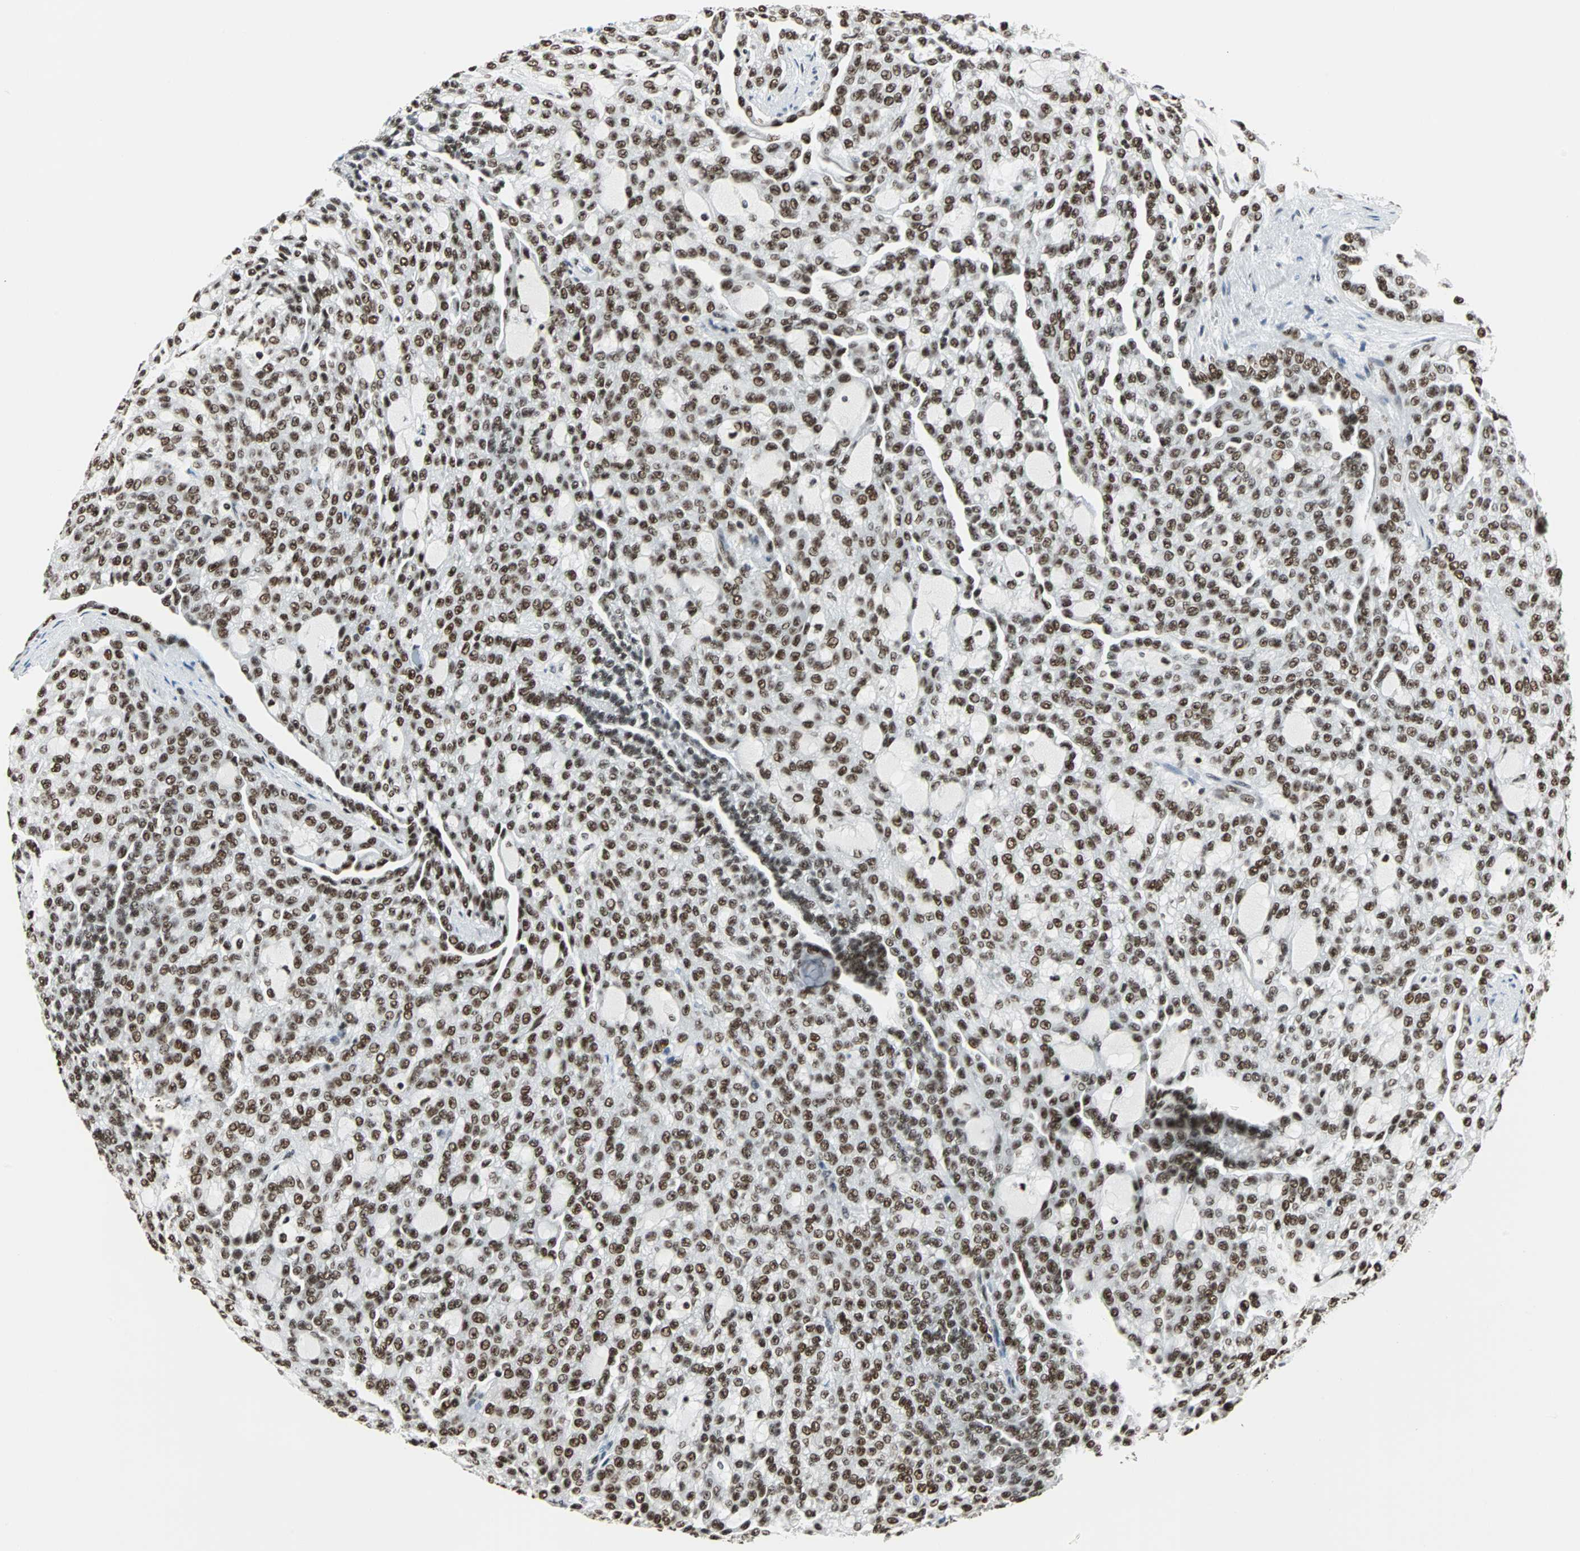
{"staining": {"intensity": "strong", "quantity": ">75%", "location": "nuclear"}, "tissue": "renal cancer", "cell_type": "Tumor cells", "image_type": "cancer", "snomed": [{"axis": "morphology", "description": "Adenocarcinoma, NOS"}, {"axis": "topography", "description": "Kidney"}], "caption": "There is high levels of strong nuclear expression in tumor cells of adenocarcinoma (renal), as demonstrated by immunohistochemical staining (brown color).", "gene": "XRCC4", "patient": {"sex": "male", "age": 63}}